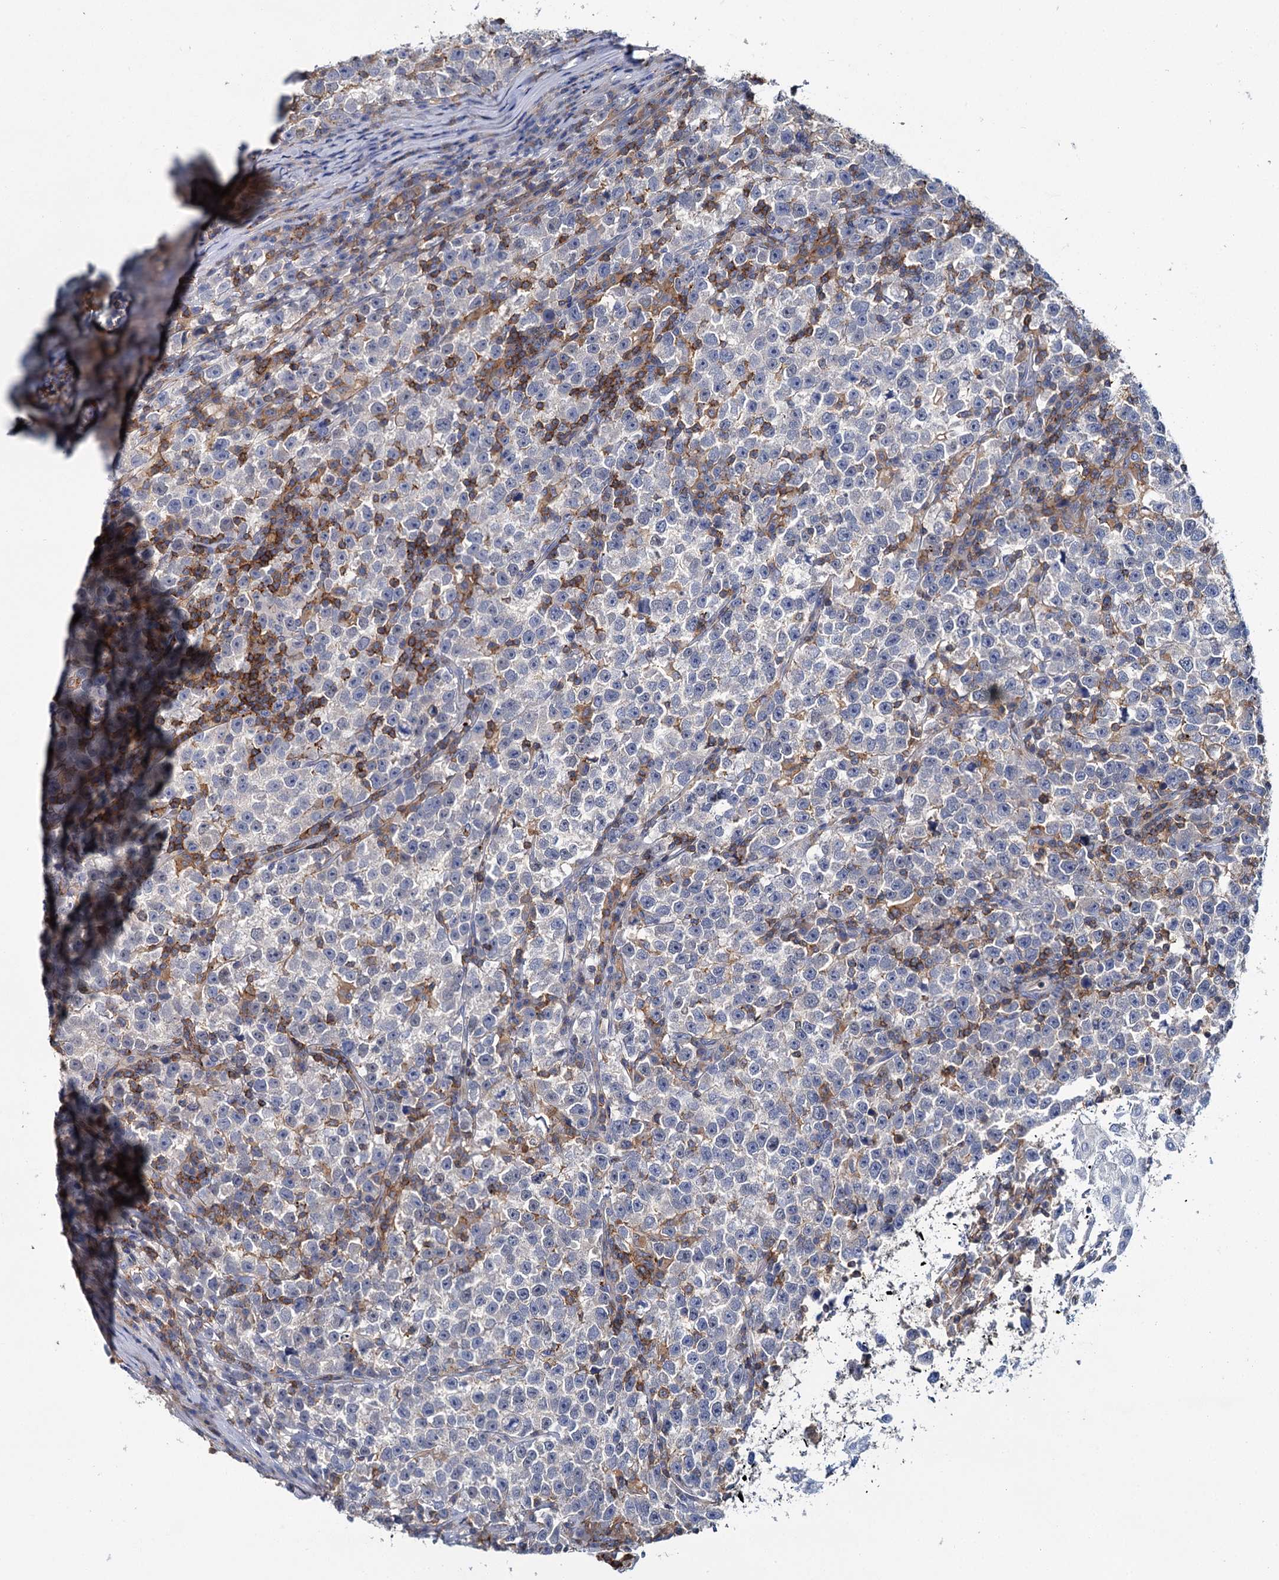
{"staining": {"intensity": "negative", "quantity": "none", "location": "none"}, "tissue": "testis cancer", "cell_type": "Tumor cells", "image_type": "cancer", "snomed": [{"axis": "morphology", "description": "Normal tissue, NOS"}, {"axis": "morphology", "description": "Seminoma, NOS"}, {"axis": "topography", "description": "Testis"}], "caption": "A histopathology image of human seminoma (testis) is negative for staining in tumor cells. (Brightfield microscopy of DAB (3,3'-diaminobenzidine) immunohistochemistry (IHC) at high magnification).", "gene": "FGFR2", "patient": {"sex": "male", "age": 43}}